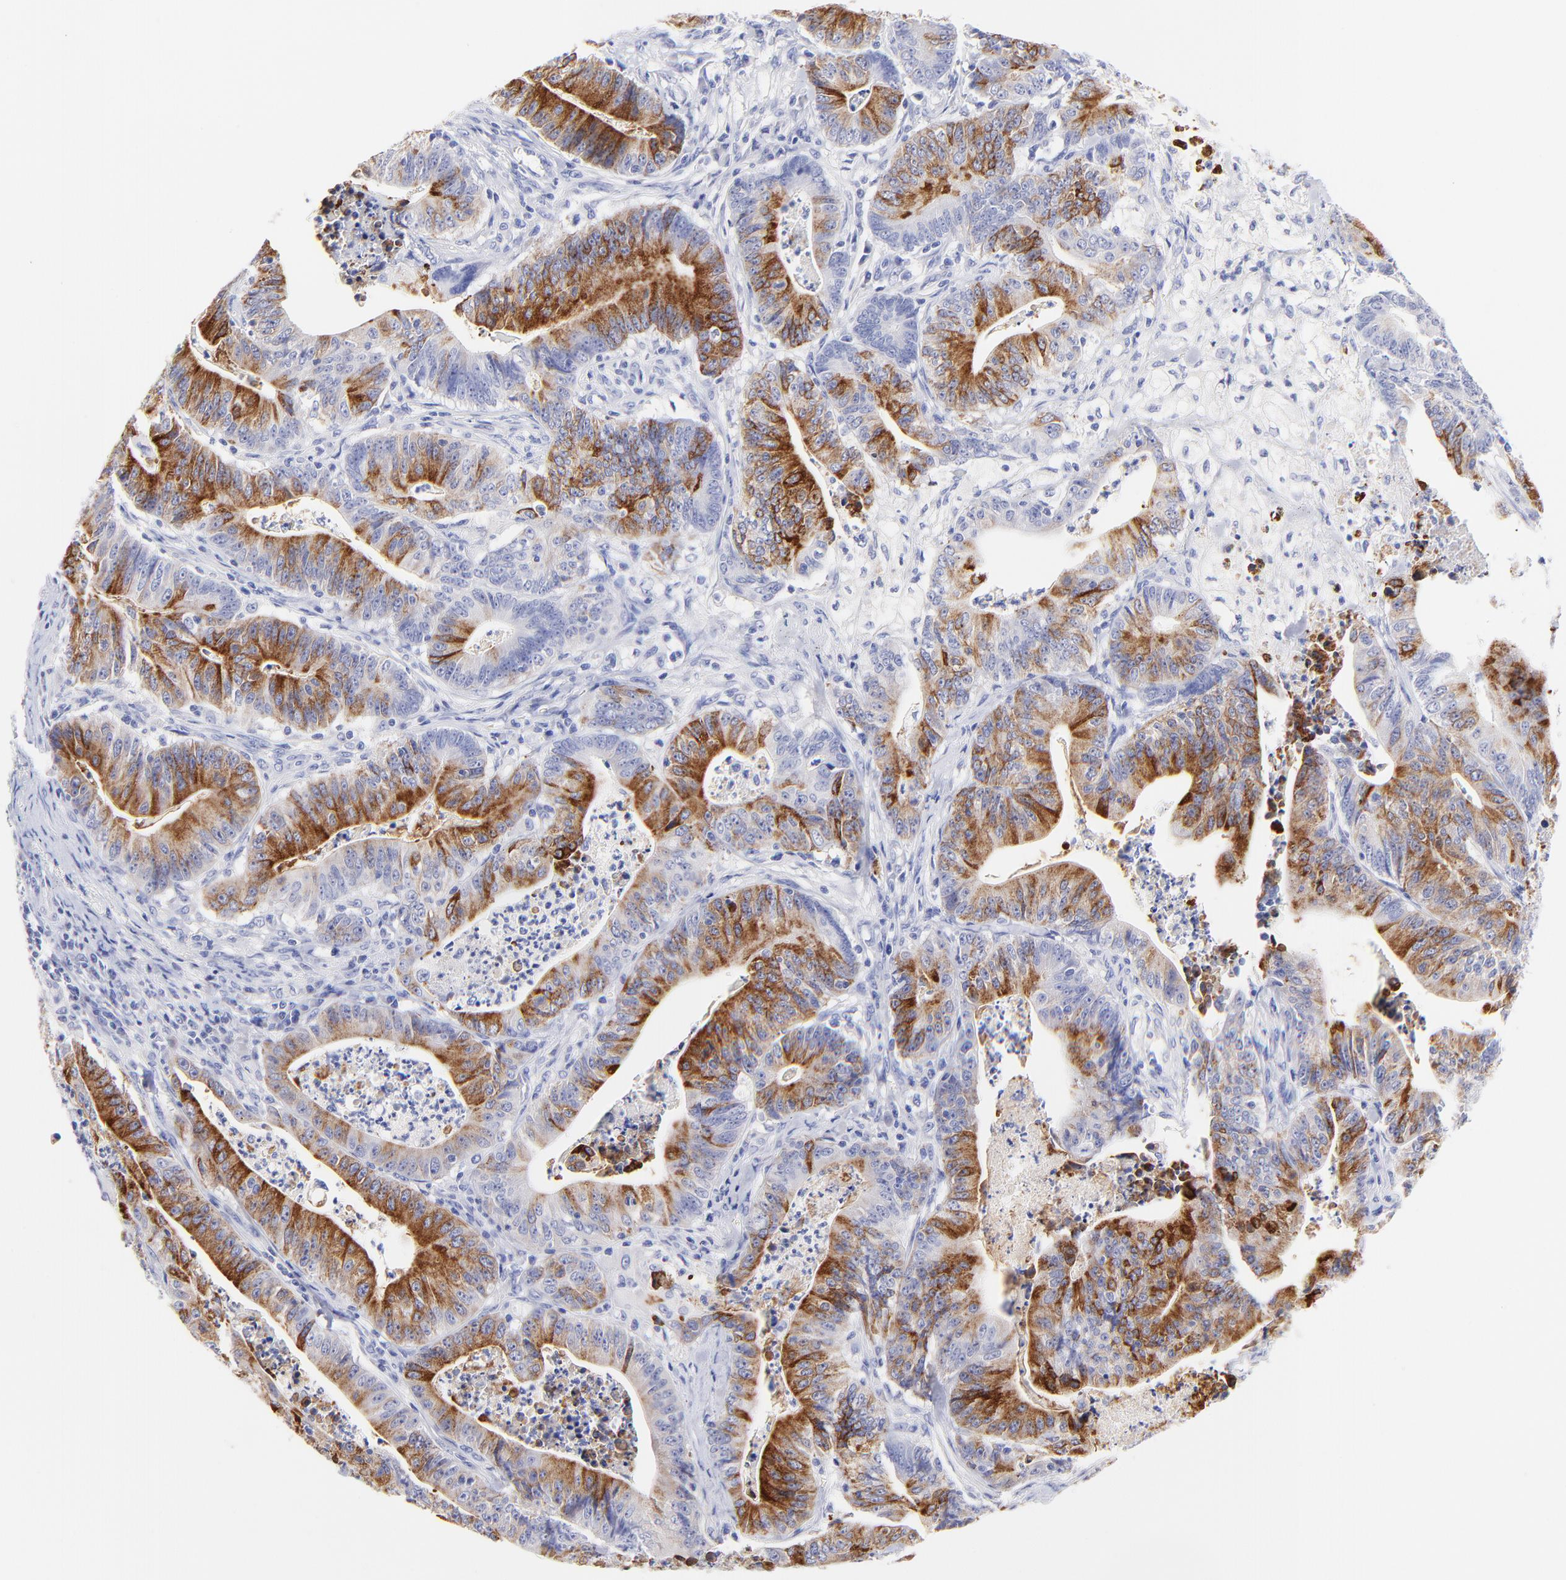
{"staining": {"intensity": "strong", "quantity": "25%-75%", "location": "cytoplasmic/membranous"}, "tissue": "stomach cancer", "cell_type": "Tumor cells", "image_type": "cancer", "snomed": [{"axis": "morphology", "description": "Adenocarcinoma, NOS"}, {"axis": "topography", "description": "Stomach, lower"}], "caption": "Immunohistochemical staining of human stomach cancer (adenocarcinoma) displays high levels of strong cytoplasmic/membranous protein expression in about 25%-75% of tumor cells. The staining was performed using DAB (3,3'-diaminobenzidine), with brown indicating positive protein expression. Nuclei are stained blue with hematoxylin.", "gene": "RAB3A", "patient": {"sex": "female", "age": 86}}